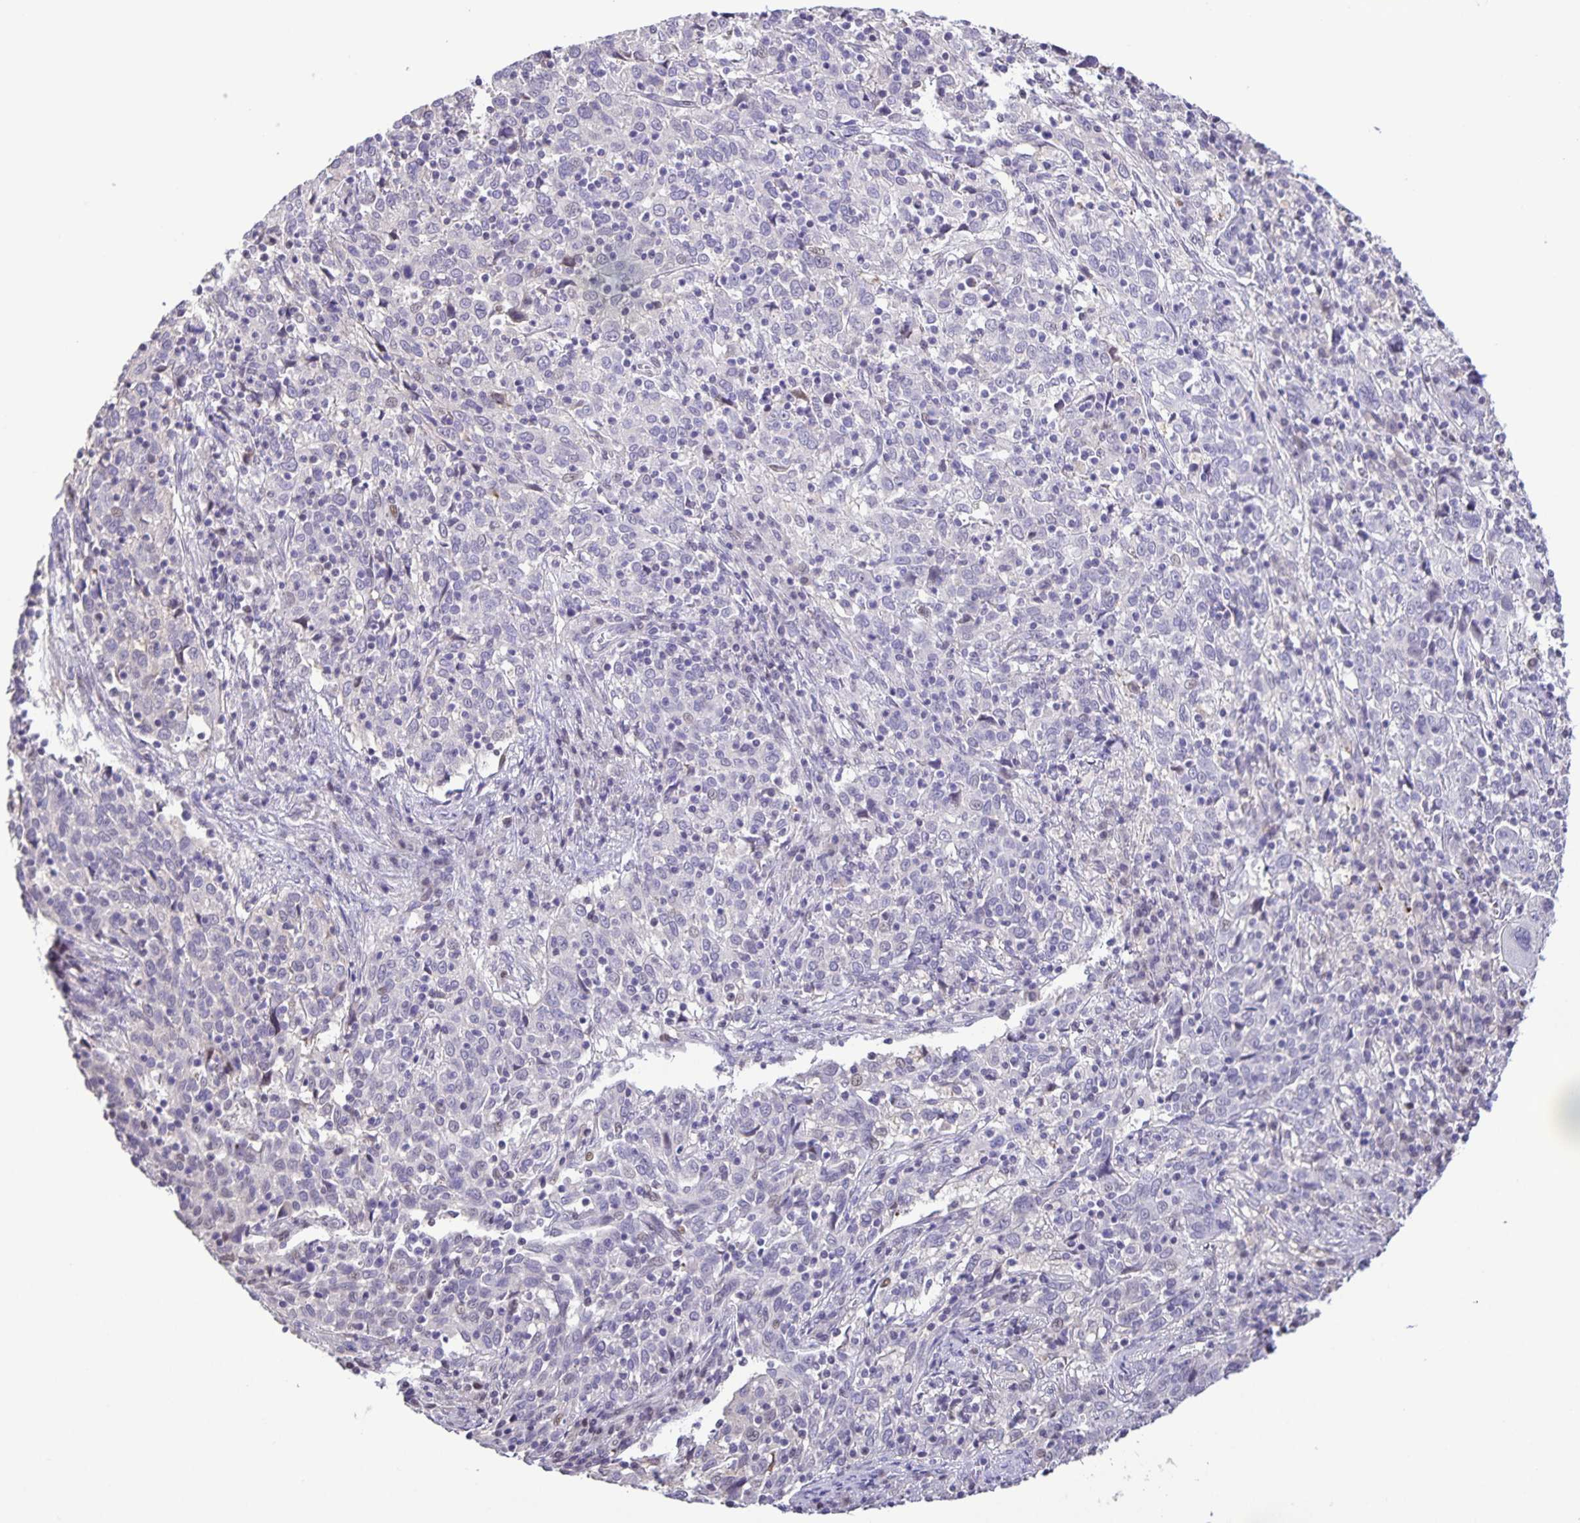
{"staining": {"intensity": "negative", "quantity": "none", "location": "none"}, "tissue": "cervical cancer", "cell_type": "Tumor cells", "image_type": "cancer", "snomed": [{"axis": "morphology", "description": "Squamous cell carcinoma, NOS"}, {"axis": "topography", "description": "Cervix"}], "caption": "The photomicrograph displays no significant expression in tumor cells of cervical squamous cell carcinoma.", "gene": "ONECUT2", "patient": {"sex": "female", "age": 46}}